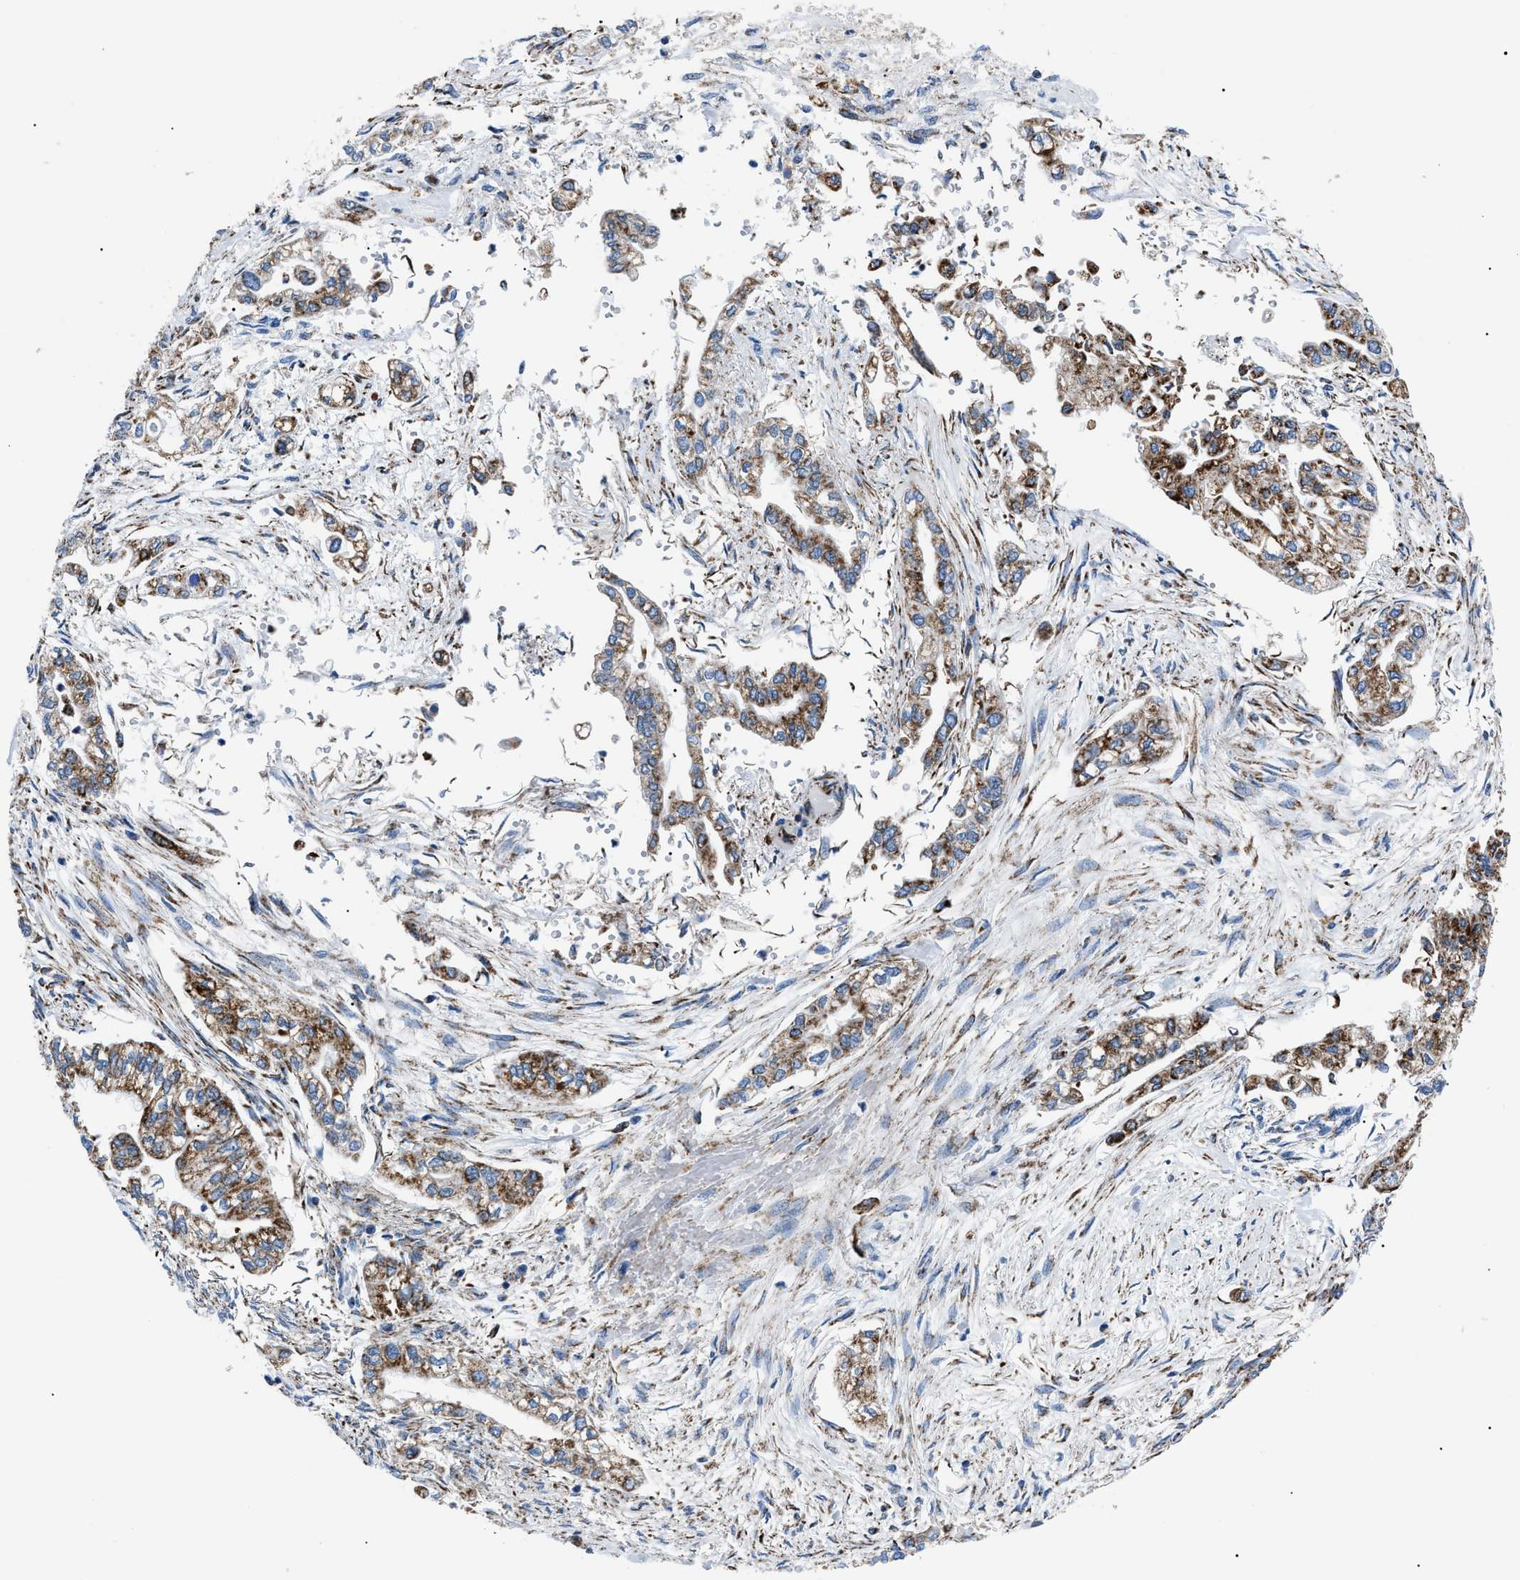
{"staining": {"intensity": "moderate", "quantity": ">75%", "location": "cytoplasmic/membranous"}, "tissue": "pancreatic cancer", "cell_type": "Tumor cells", "image_type": "cancer", "snomed": [{"axis": "morphology", "description": "Normal tissue, NOS"}, {"axis": "topography", "description": "Pancreas"}], "caption": "Brown immunohistochemical staining in pancreatic cancer exhibits moderate cytoplasmic/membranous expression in approximately >75% of tumor cells.", "gene": "PHB2", "patient": {"sex": "male", "age": 42}}